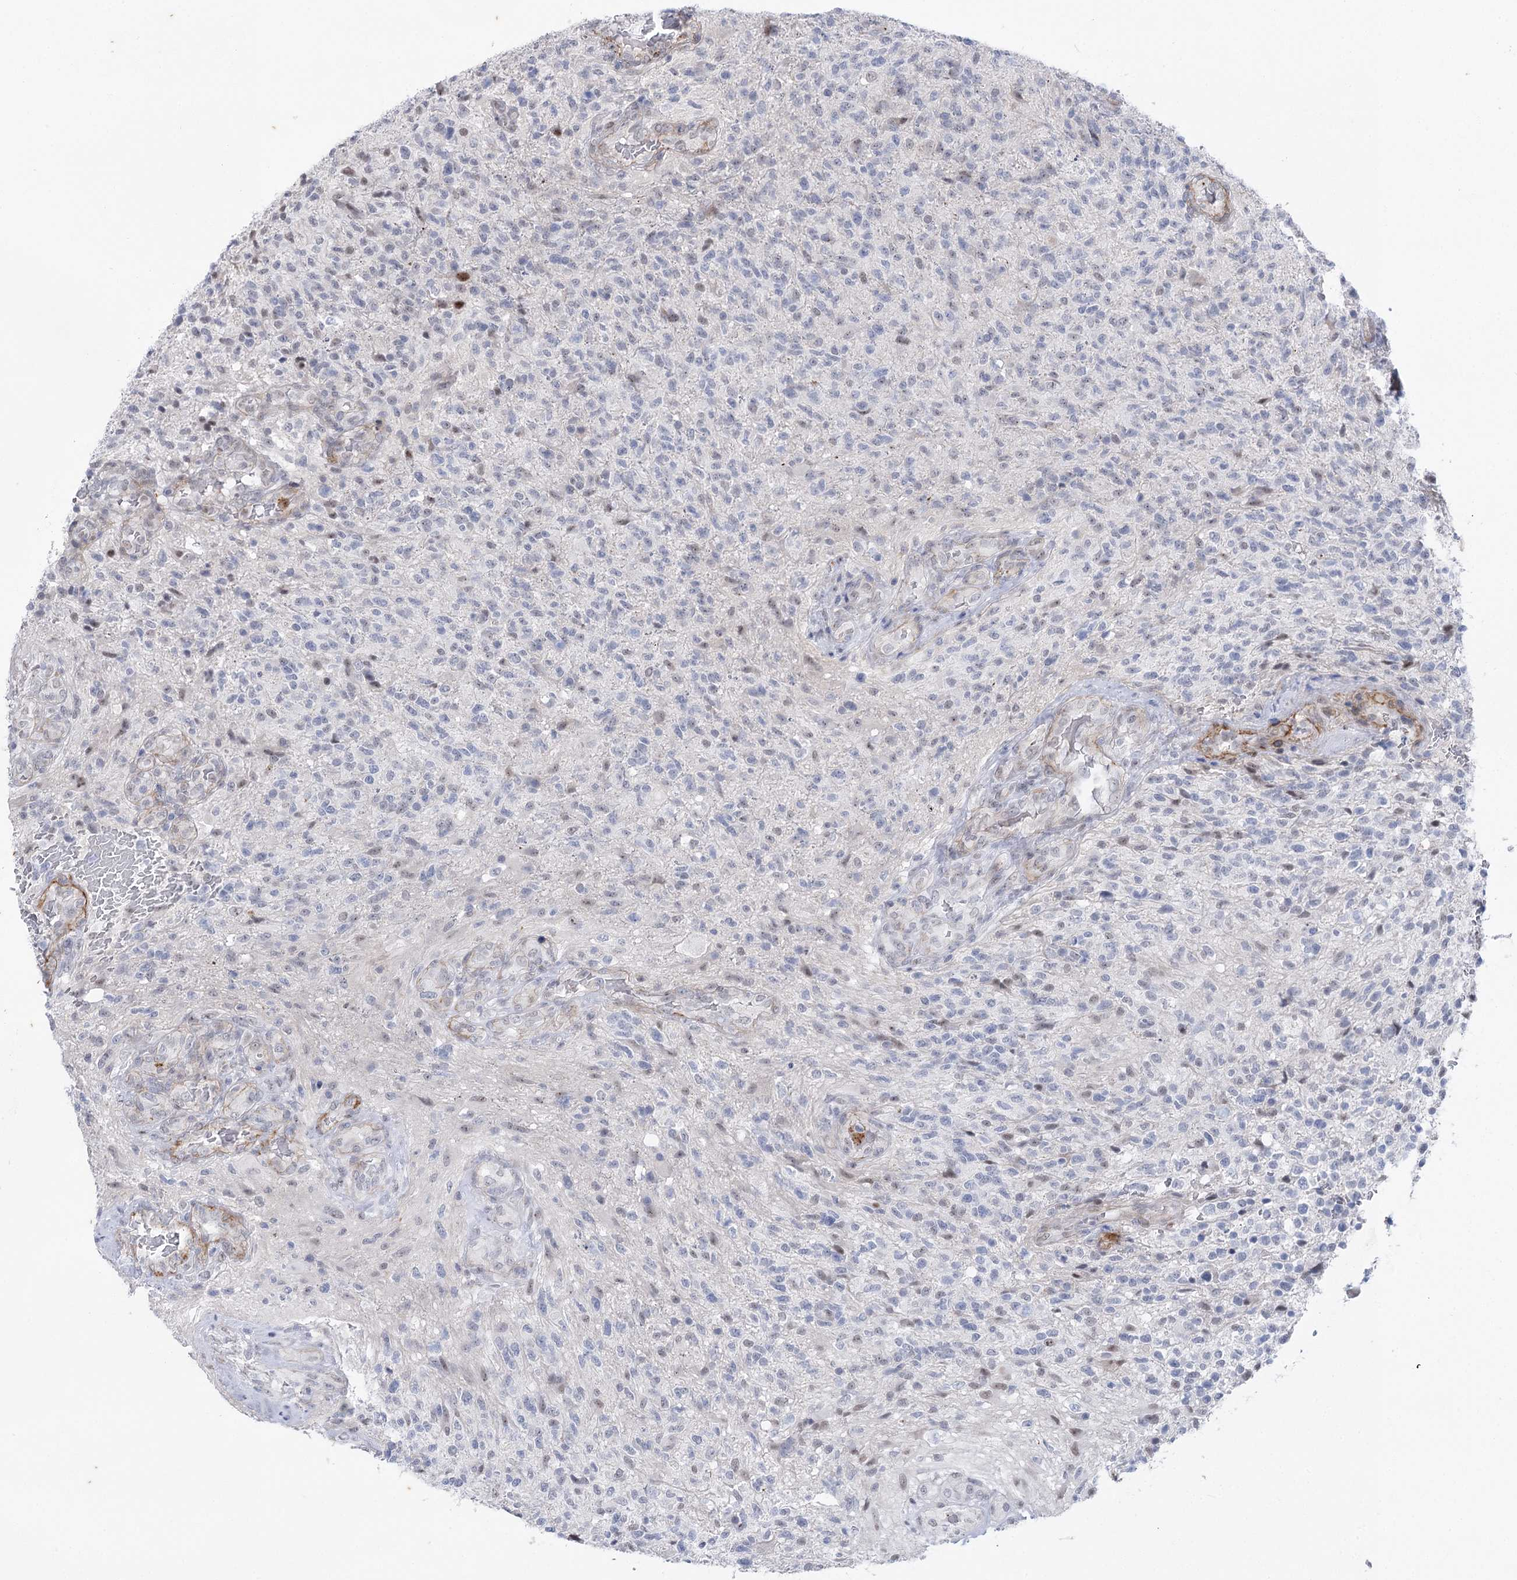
{"staining": {"intensity": "negative", "quantity": "none", "location": "none"}, "tissue": "glioma", "cell_type": "Tumor cells", "image_type": "cancer", "snomed": [{"axis": "morphology", "description": "Glioma, malignant, High grade"}, {"axis": "topography", "description": "Brain"}], "caption": "Immunohistochemistry image of neoplastic tissue: malignant glioma (high-grade) stained with DAB shows no significant protein staining in tumor cells. The staining was performed using DAB (3,3'-diaminobenzidine) to visualize the protein expression in brown, while the nuclei were stained in blue with hematoxylin (Magnification: 20x).", "gene": "AGXT2", "patient": {"sex": "male", "age": 56}}